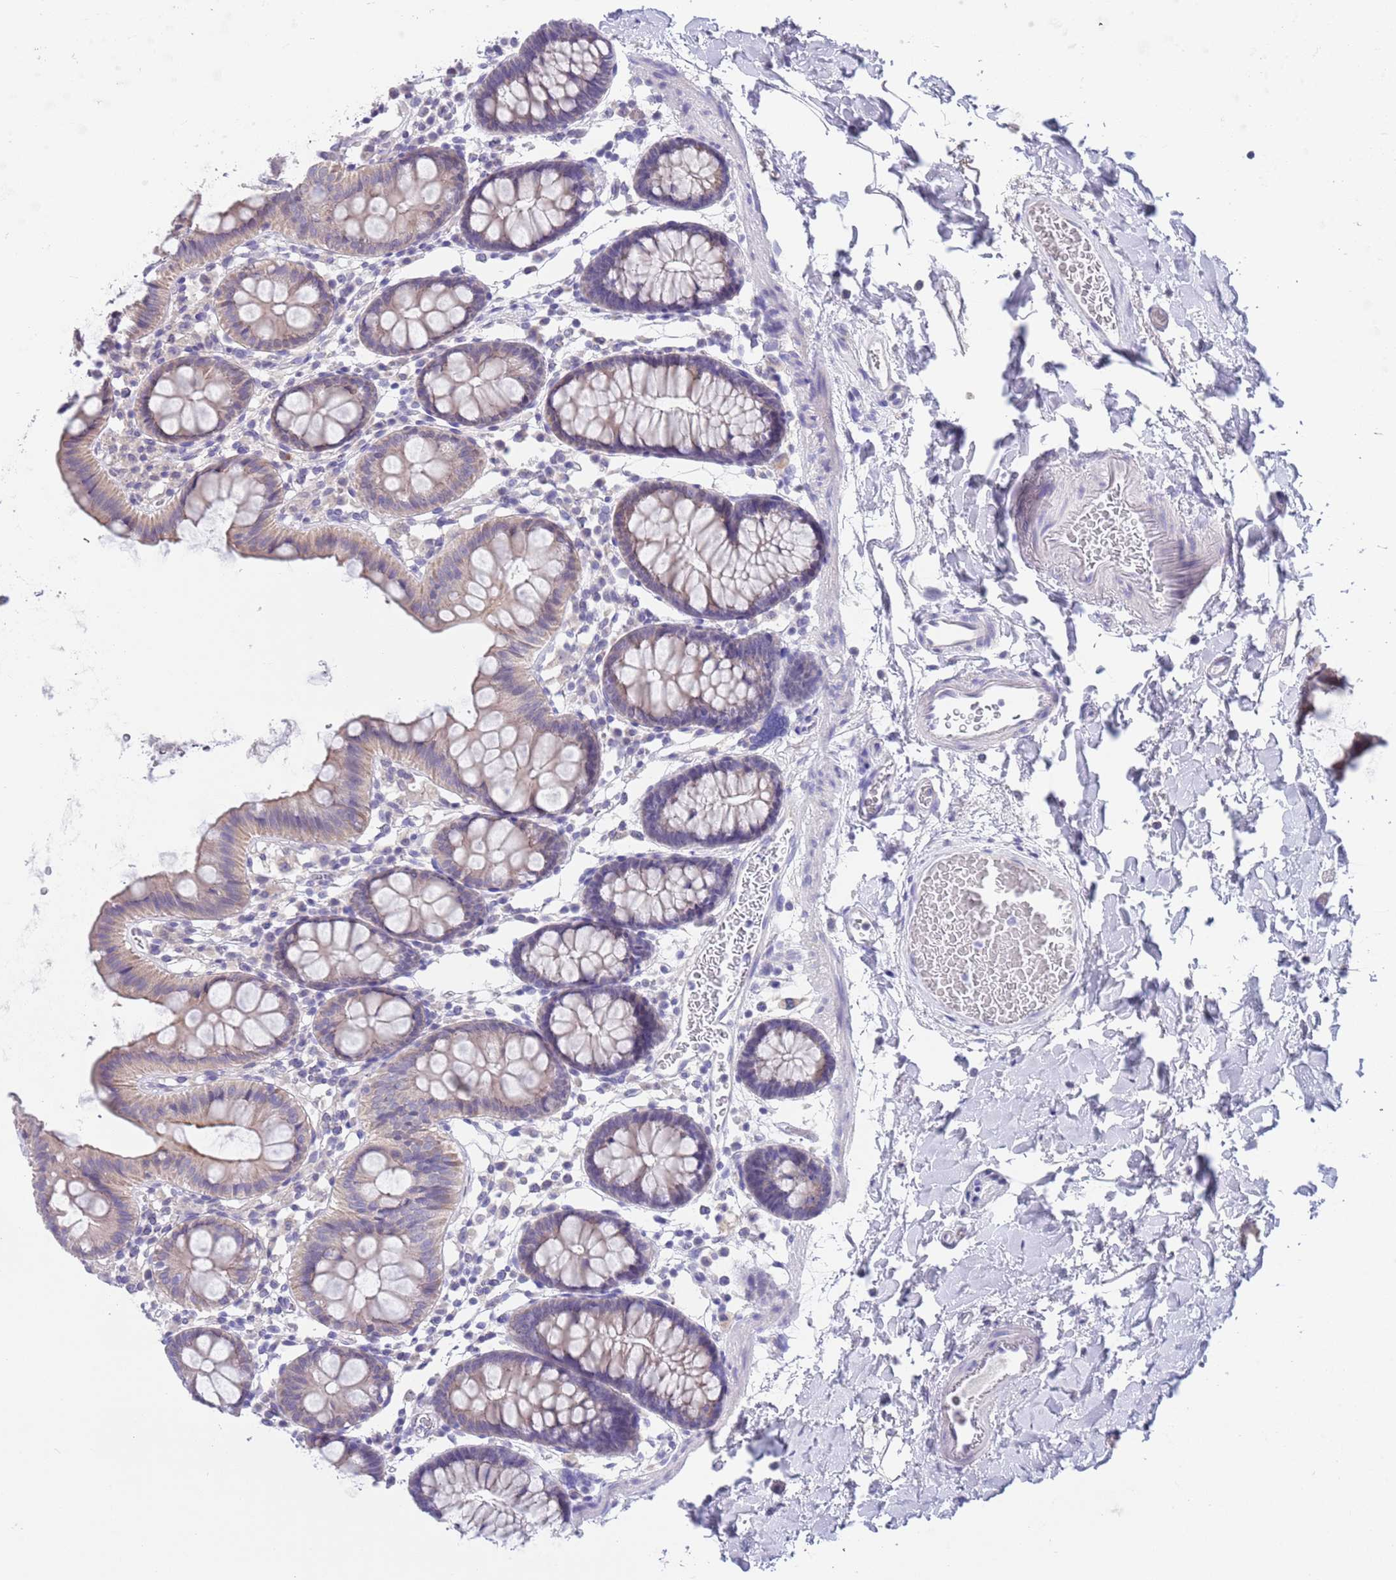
{"staining": {"intensity": "negative", "quantity": "none", "location": "none"}, "tissue": "colon", "cell_type": "Endothelial cells", "image_type": "normal", "snomed": [{"axis": "morphology", "description": "Normal tissue, NOS"}, {"axis": "topography", "description": "Colon"}], "caption": "Immunohistochemistry of unremarkable colon shows no positivity in endothelial cells.", "gene": "SPIRE2", "patient": {"sex": "male", "age": 75}}